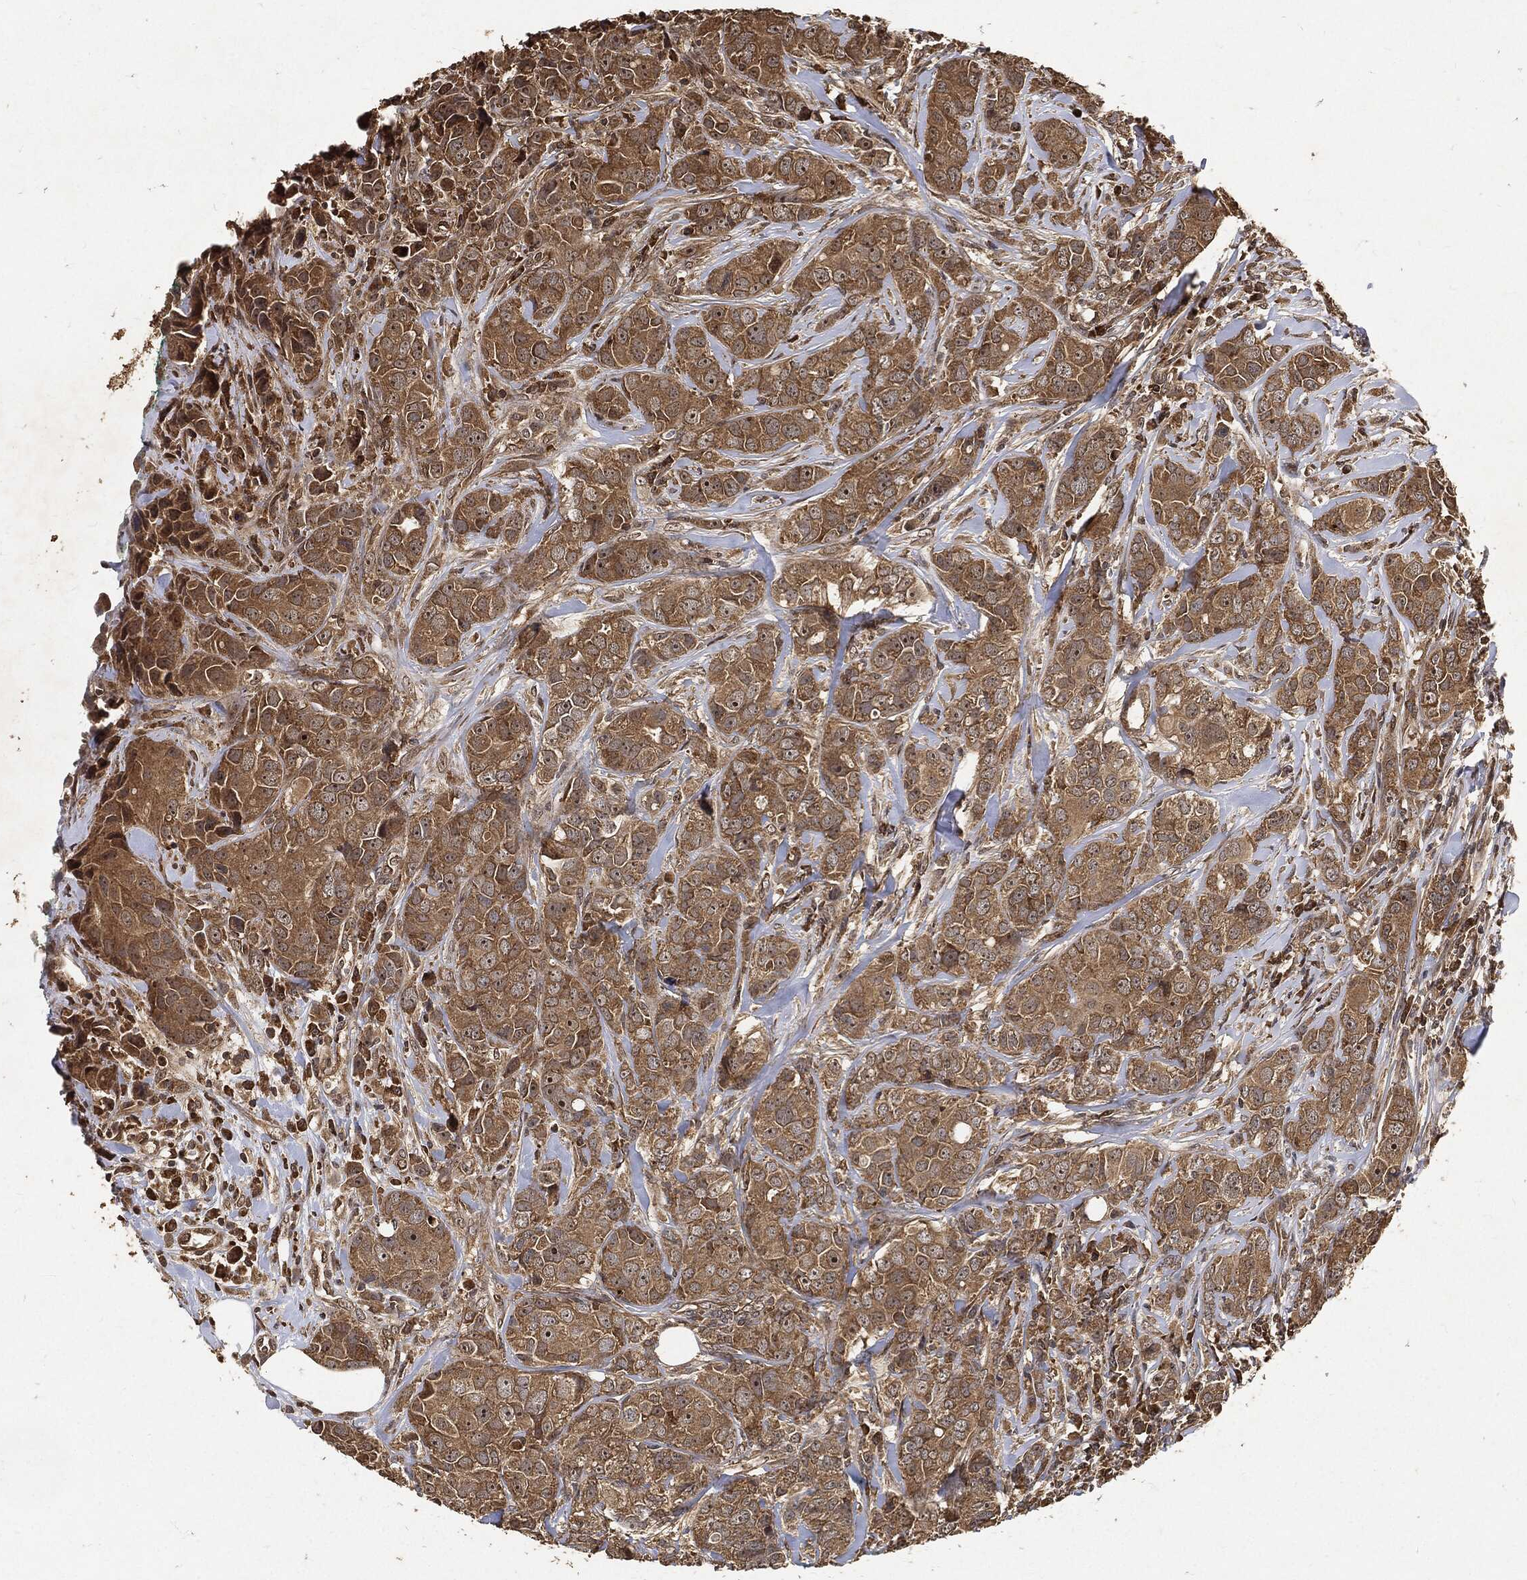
{"staining": {"intensity": "moderate", "quantity": ">75%", "location": "cytoplasmic/membranous"}, "tissue": "breast cancer", "cell_type": "Tumor cells", "image_type": "cancer", "snomed": [{"axis": "morphology", "description": "Duct carcinoma"}, {"axis": "topography", "description": "Breast"}], "caption": "A photomicrograph showing moderate cytoplasmic/membranous expression in about >75% of tumor cells in infiltrating ductal carcinoma (breast), as visualized by brown immunohistochemical staining.", "gene": "ZNF226", "patient": {"sex": "female", "age": 43}}